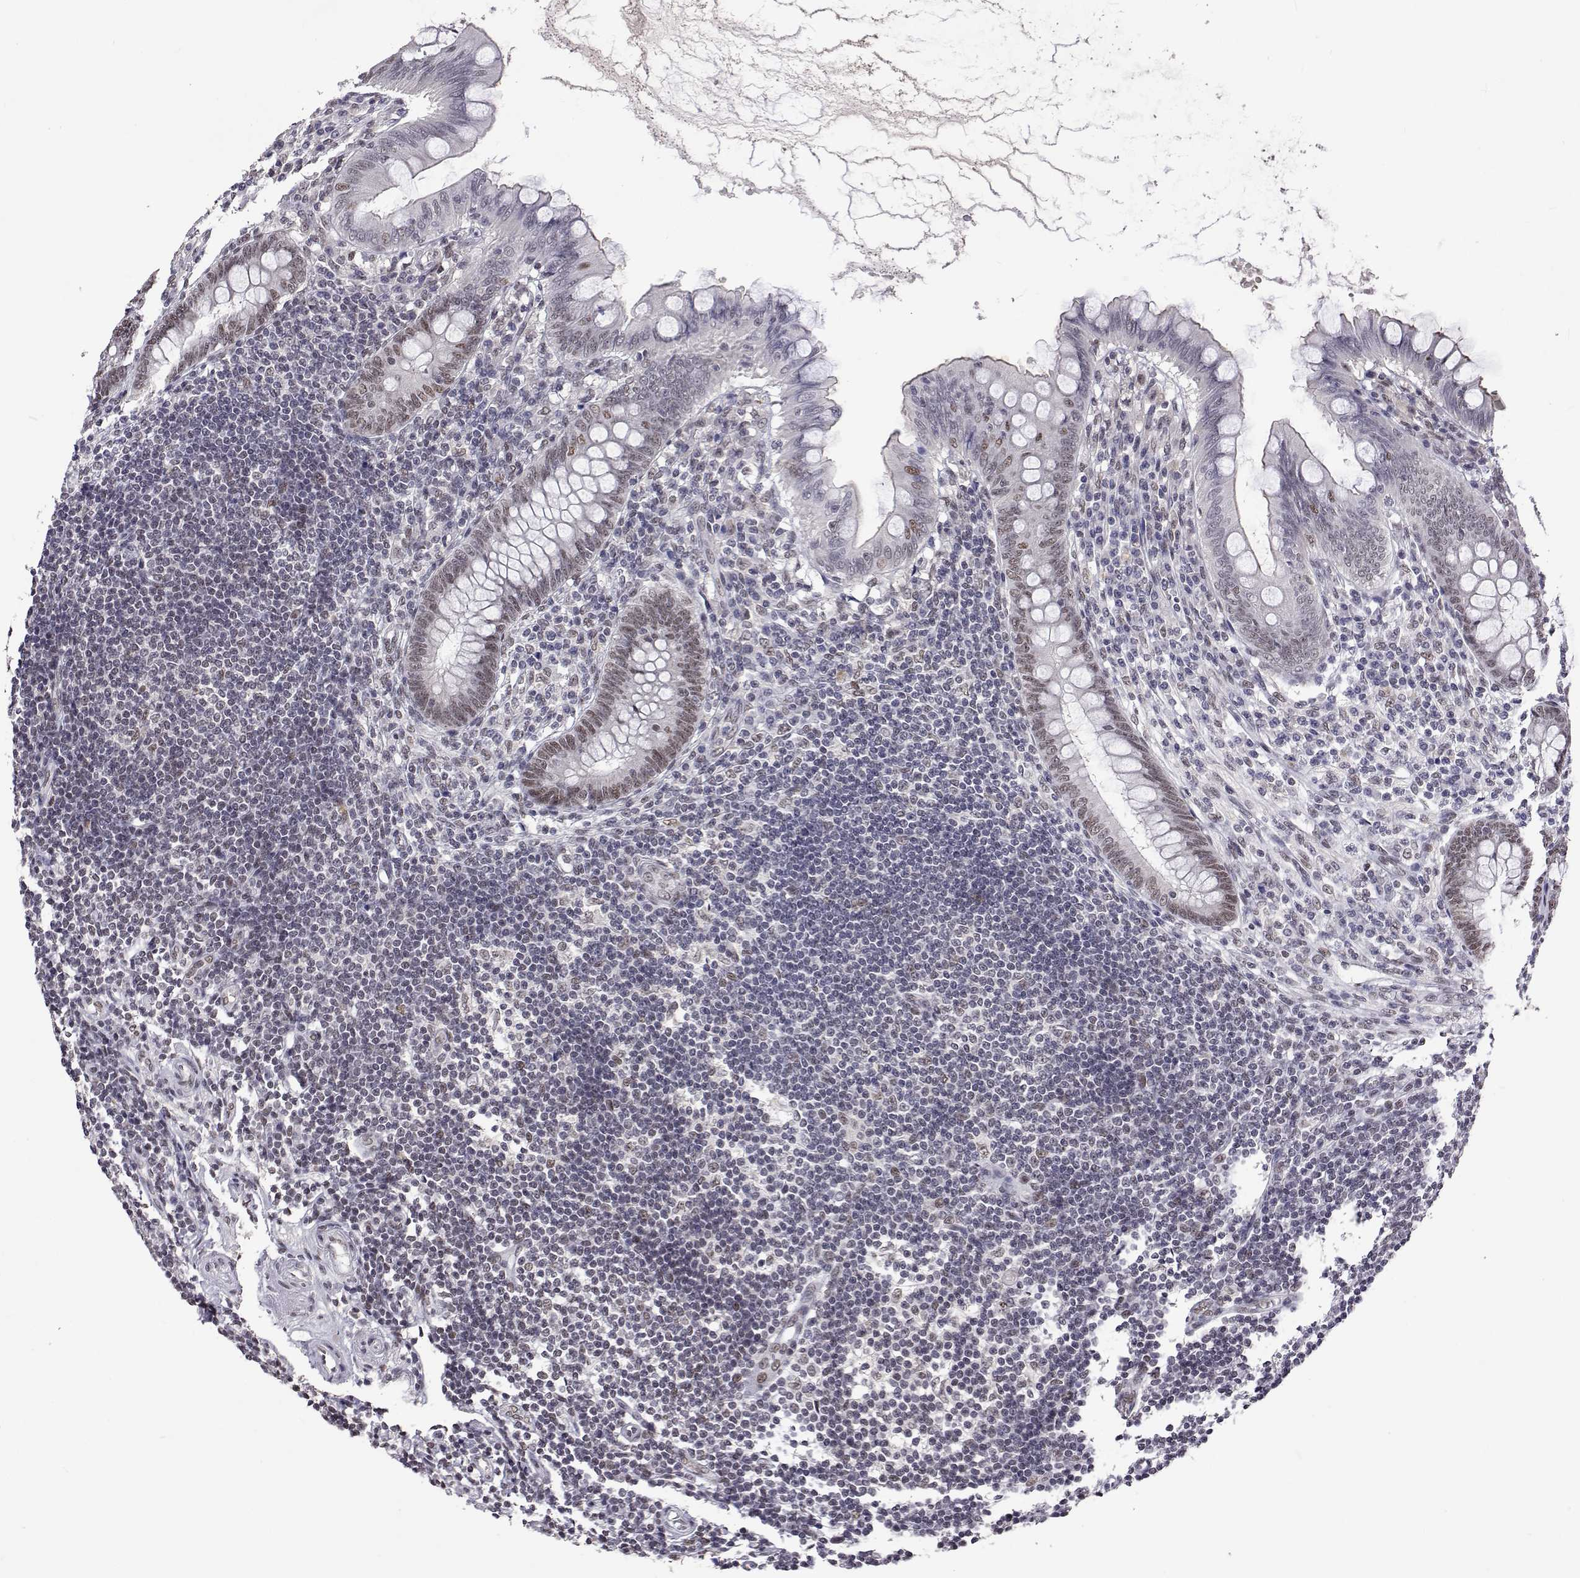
{"staining": {"intensity": "weak", "quantity": "25%-75%", "location": "nuclear"}, "tissue": "appendix", "cell_type": "Glandular cells", "image_type": "normal", "snomed": [{"axis": "morphology", "description": "Normal tissue, NOS"}, {"axis": "topography", "description": "Appendix"}], "caption": "A brown stain shows weak nuclear positivity of a protein in glandular cells of normal appendix. The staining was performed using DAB (3,3'-diaminobenzidine) to visualize the protein expression in brown, while the nuclei were stained in blue with hematoxylin (Magnification: 20x).", "gene": "HNRNPA0", "patient": {"sex": "female", "age": 57}}